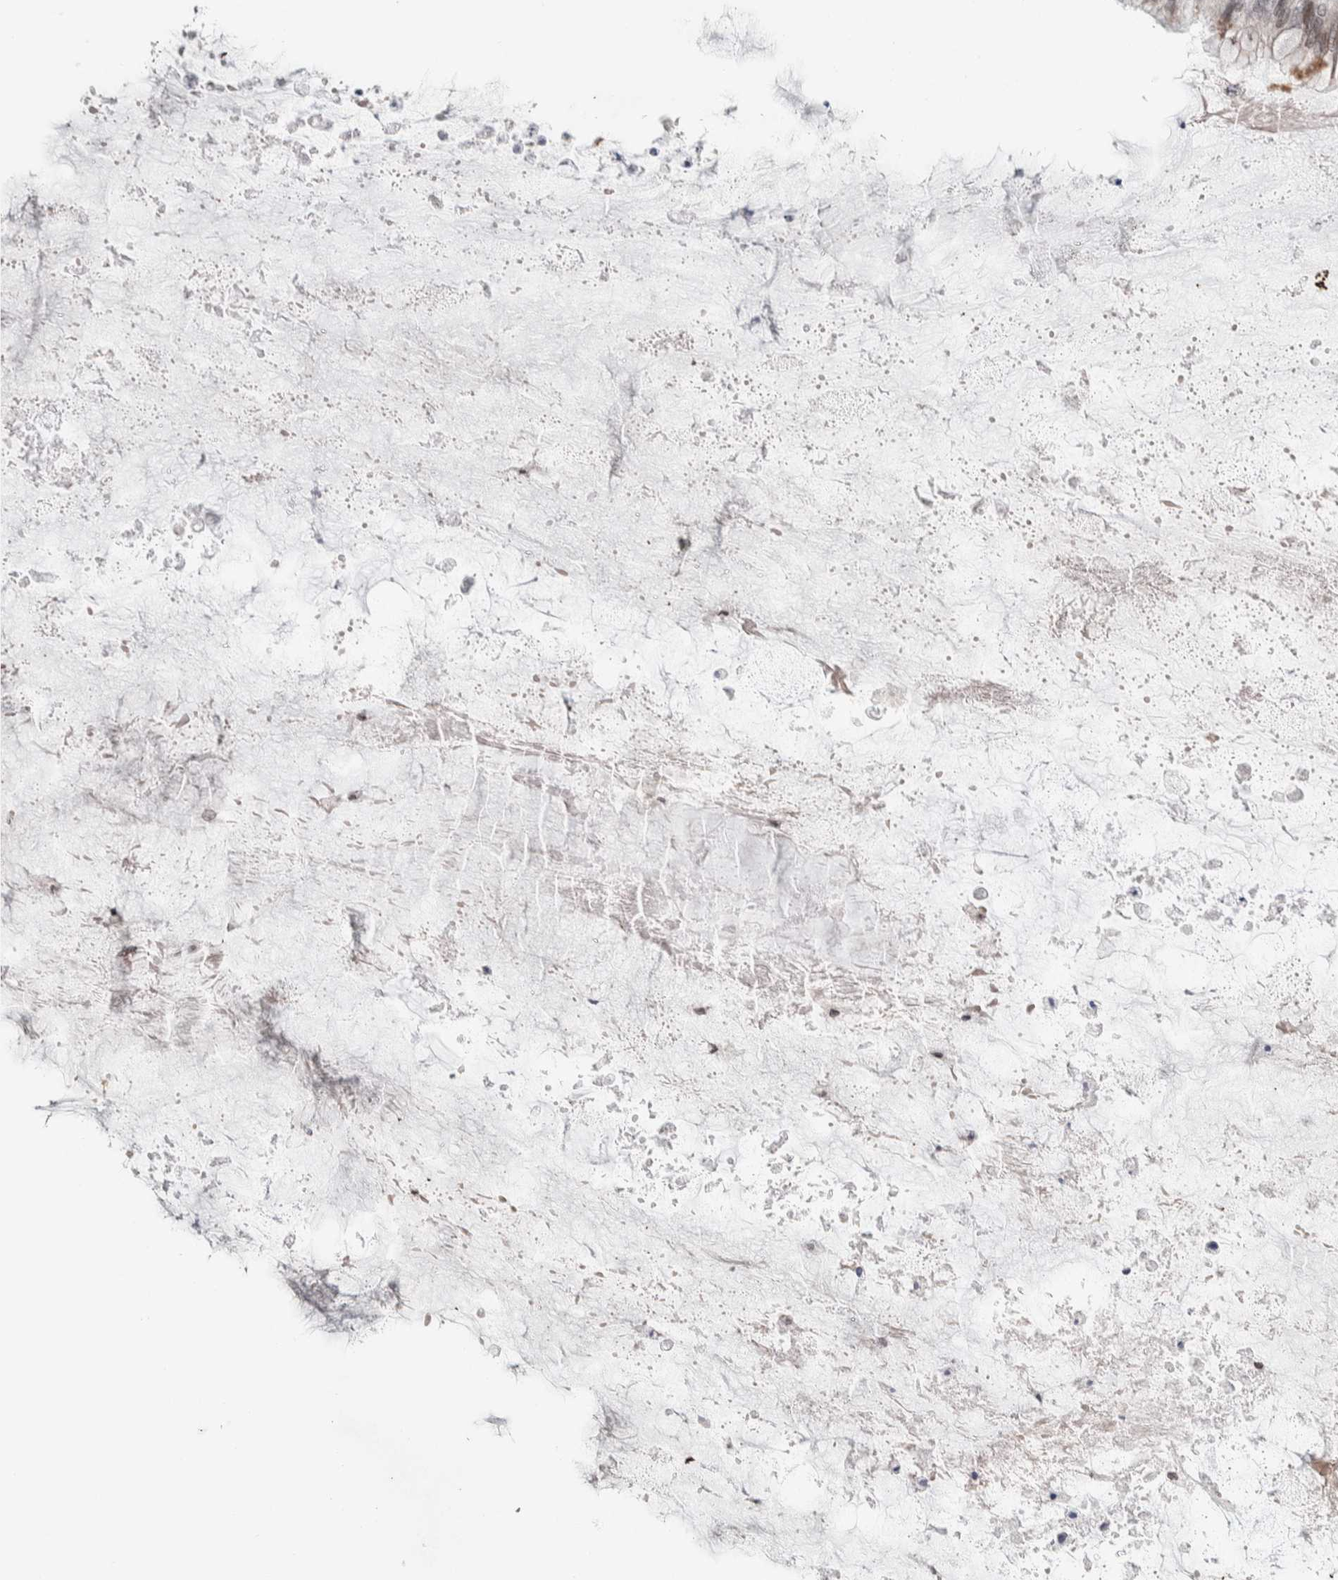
{"staining": {"intensity": "weak", "quantity": "25%-75%", "location": "cytoplasmic/membranous,nuclear"}, "tissue": "ovarian cancer", "cell_type": "Tumor cells", "image_type": "cancer", "snomed": [{"axis": "morphology", "description": "Cystadenocarcinoma, mucinous, NOS"}, {"axis": "topography", "description": "Ovary"}], "caption": "Human mucinous cystadenocarcinoma (ovarian) stained with a protein marker demonstrates weak staining in tumor cells.", "gene": "CRAT", "patient": {"sex": "female", "age": 80}}